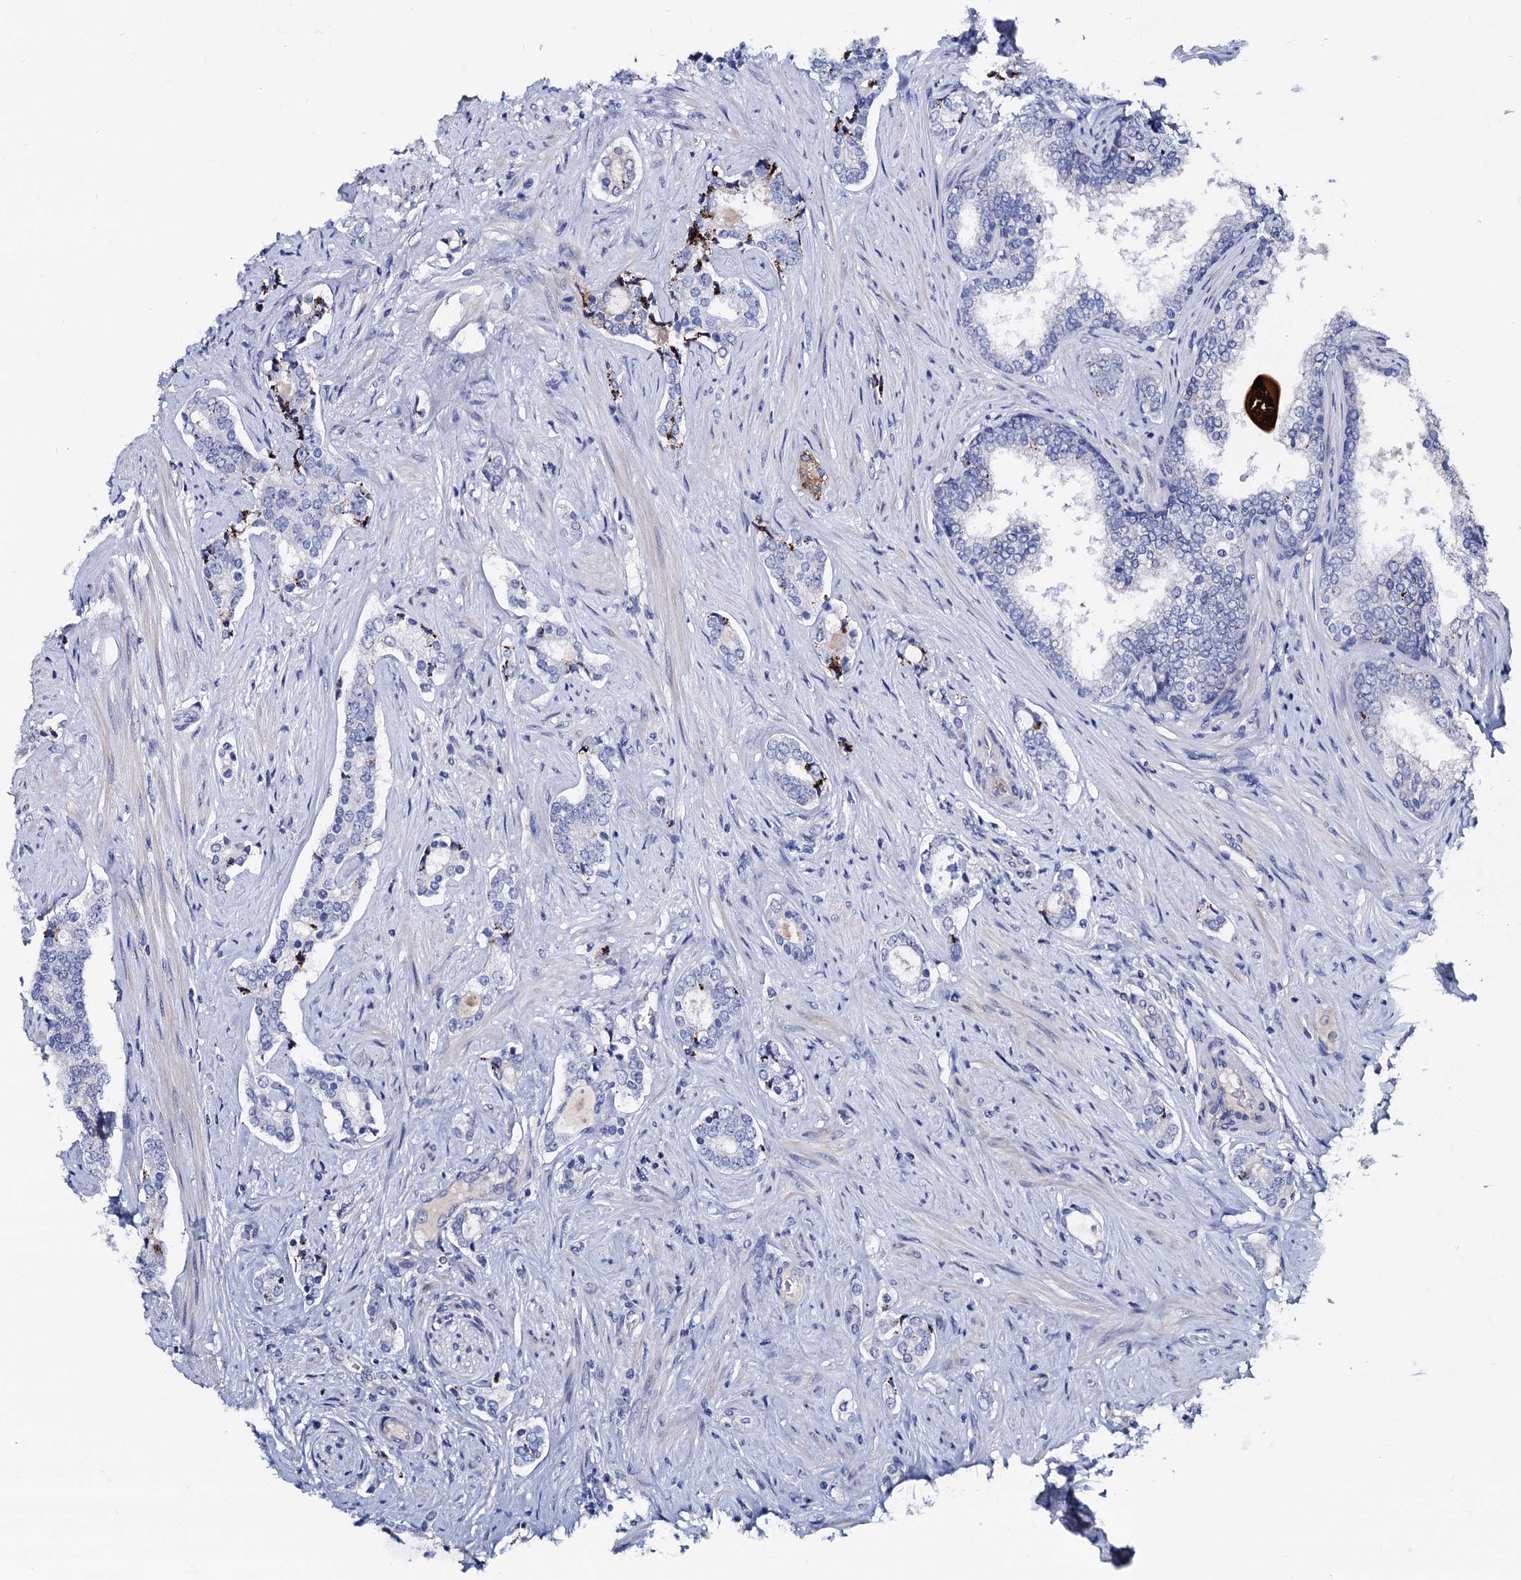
{"staining": {"intensity": "moderate", "quantity": "<25%", "location": "cytoplasmic/membranous"}, "tissue": "prostate cancer", "cell_type": "Tumor cells", "image_type": "cancer", "snomed": [{"axis": "morphology", "description": "Adenocarcinoma, High grade"}, {"axis": "topography", "description": "Prostate"}], "caption": "Brown immunohistochemical staining in prostate high-grade adenocarcinoma reveals moderate cytoplasmic/membranous positivity in about <25% of tumor cells.", "gene": "FREM3", "patient": {"sex": "male", "age": 63}}